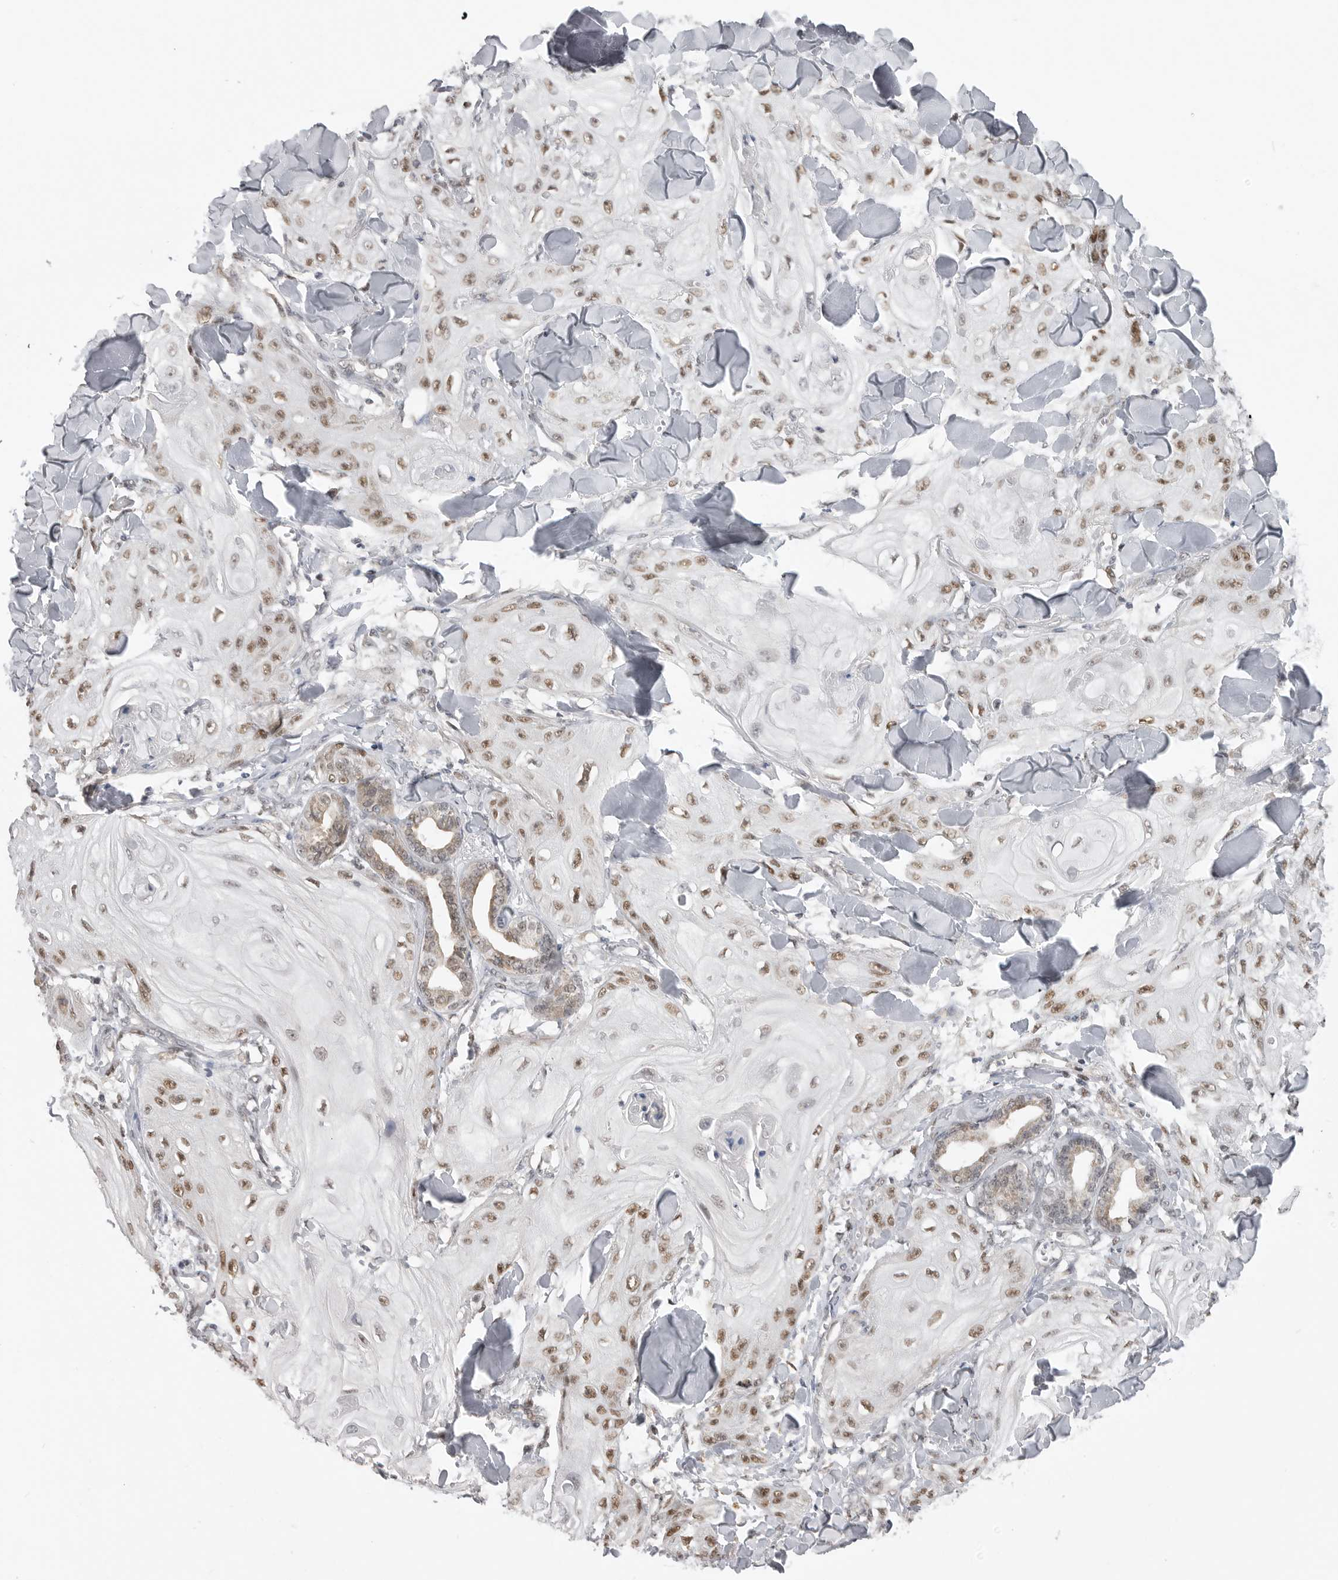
{"staining": {"intensity": "moderate", "quantity": ">75%", "location": "nuclear"}, "tissue": "skin cancer", "cell_type": "Tumor cells", "image_type": "cancer", "snomed": [{"axis": "morphology", "description": "Squamous cell carcinoma, NOS"}, {"axis": "topography", "description": "Skin"}], "caption": "The micrograph exhibits staining of squamous cell carcinoma (skin), revealing moderate nuclear protein positivity (brown color) within tumor cells.", "gene": "SMARCC1", "patient": {"sex": "male", "age": 74}}